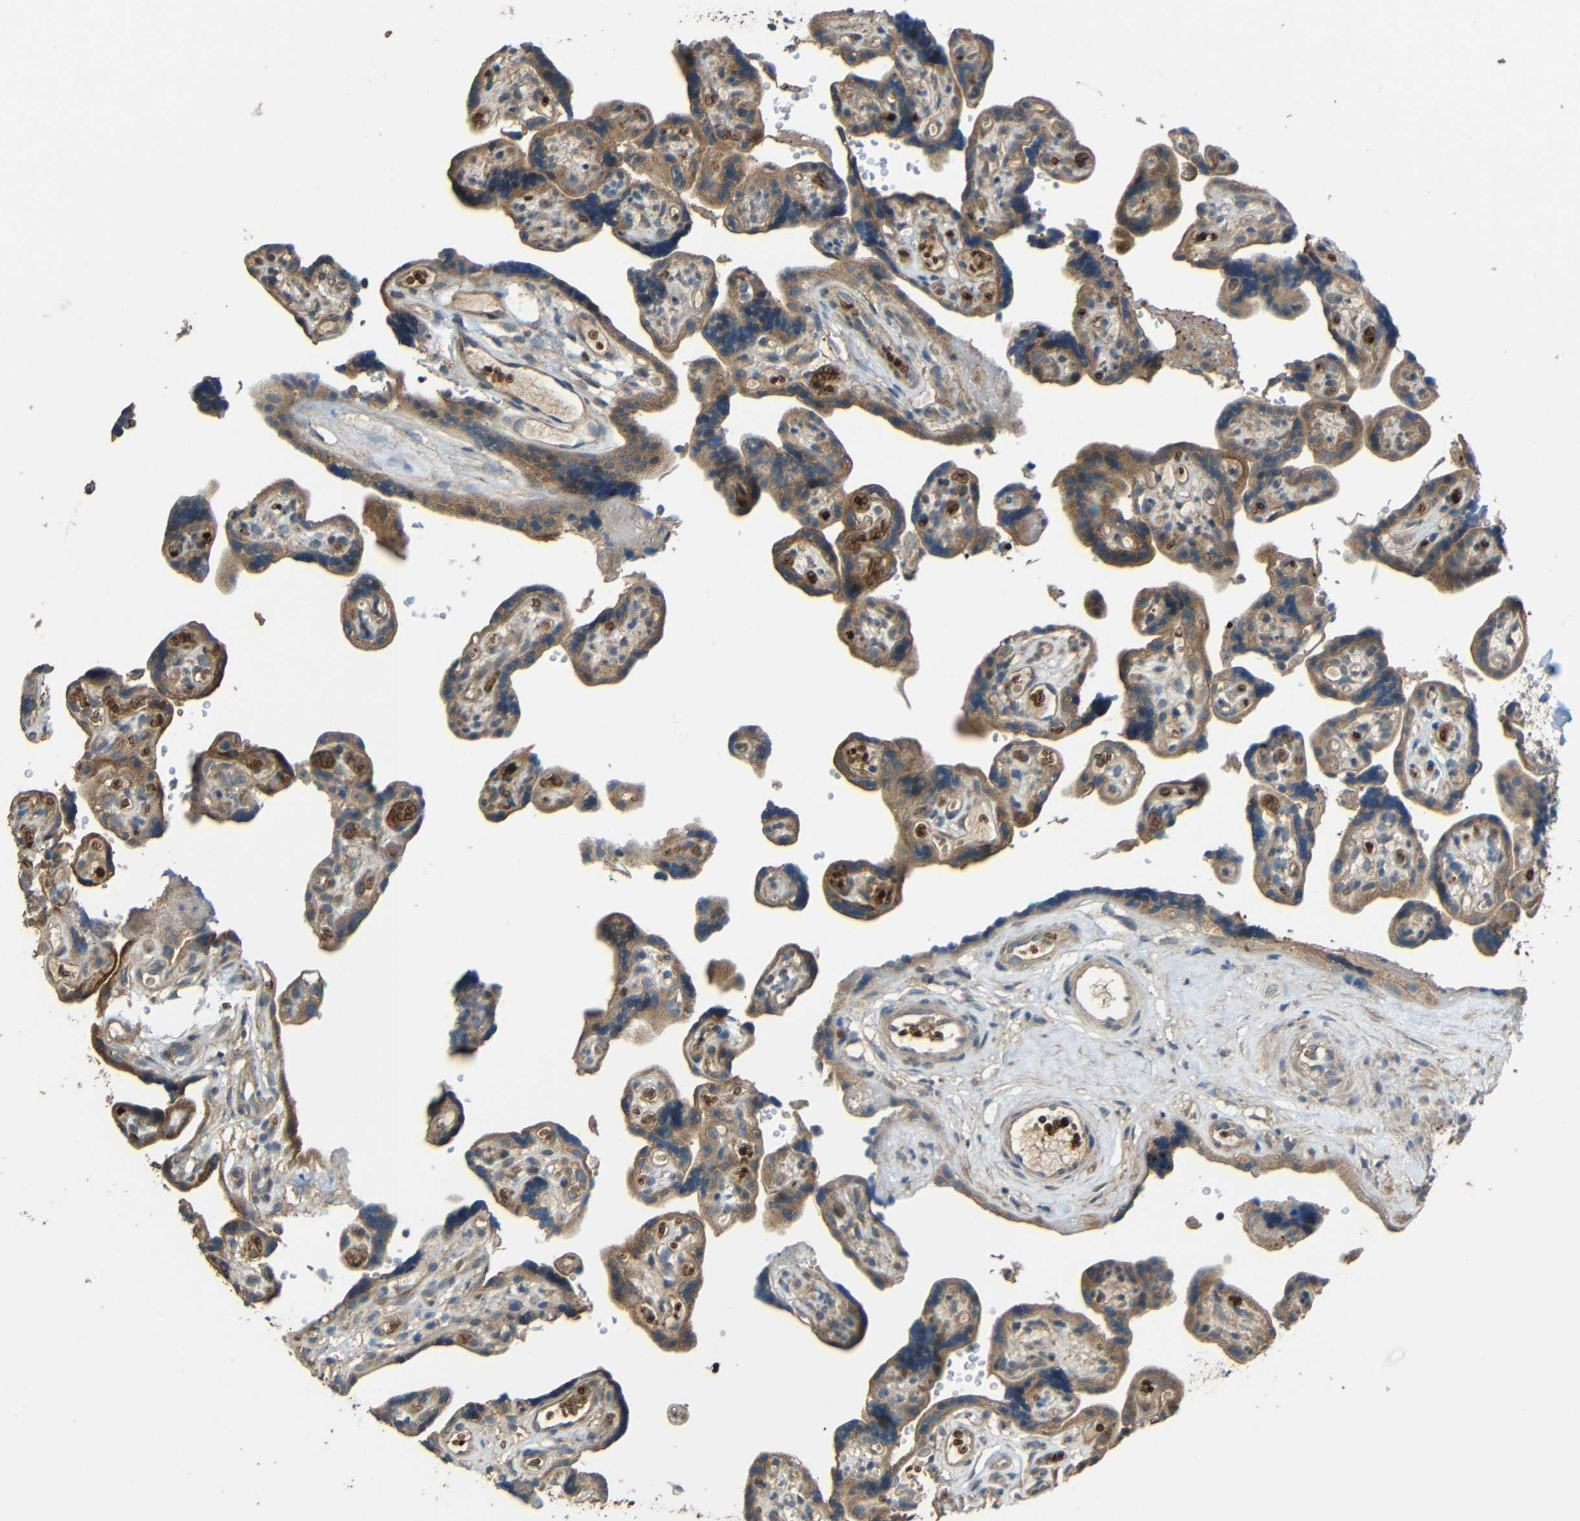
{"staining": {"intensity": "strong", "quantity": ">75%", "location": "cytoplasmic/membranous"}, "tissue": "placenta", "cell_type": "Trophoblastic cells", "image_type": "normal", "snomed": [{"axis": "morphology", "description": "Normal tissue, NOS"}, {"axis": "topography", "description": "Placenta"}], "caption": "Strong cytoplasmic/membranous protein expression is present in approximately >75% of trophoblastic cells in placenta.", "gene": "ACACA", "patient": {"sex": "female", "age": 30}}